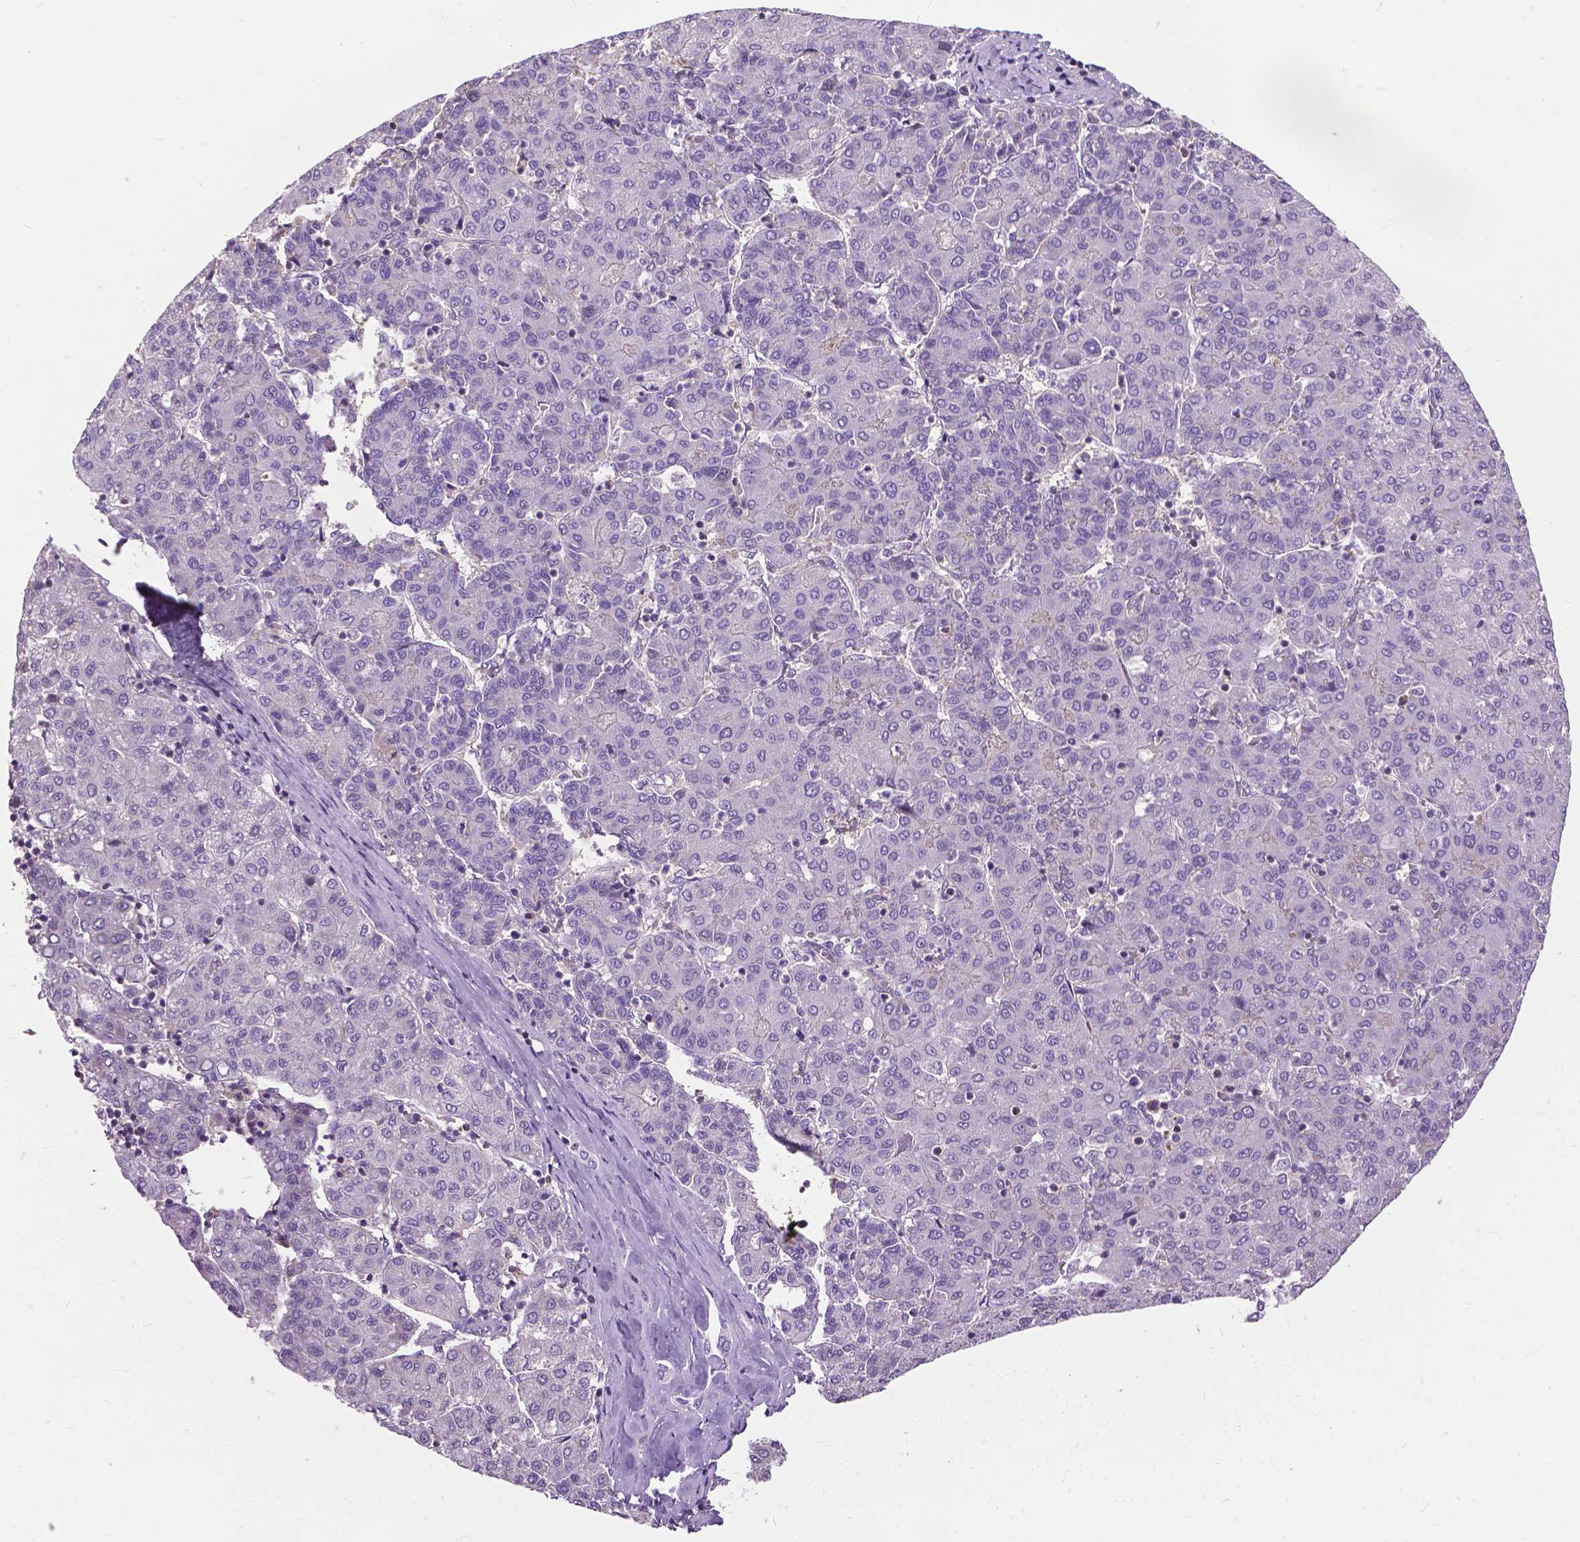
{"staining": {"intensity": "negative", "quantity": "none", "location": "none"}, "tissue": "liver cancer", "cell_type": "Tumor cells", "image_type": "cancer", "snomed": [{"axis": "morphology", "description": "Carcinoma, Hepatocellular, NOS"}, {"axis": "topography", "description": "Liver"}], "caption": "High power microscopy image of an IHC image of hepatocellular carcinoma (liver), revealing no significant positivity in tumor cells.", "gene": "JAK3", "patient": {"sex": "male", "age": 65}}